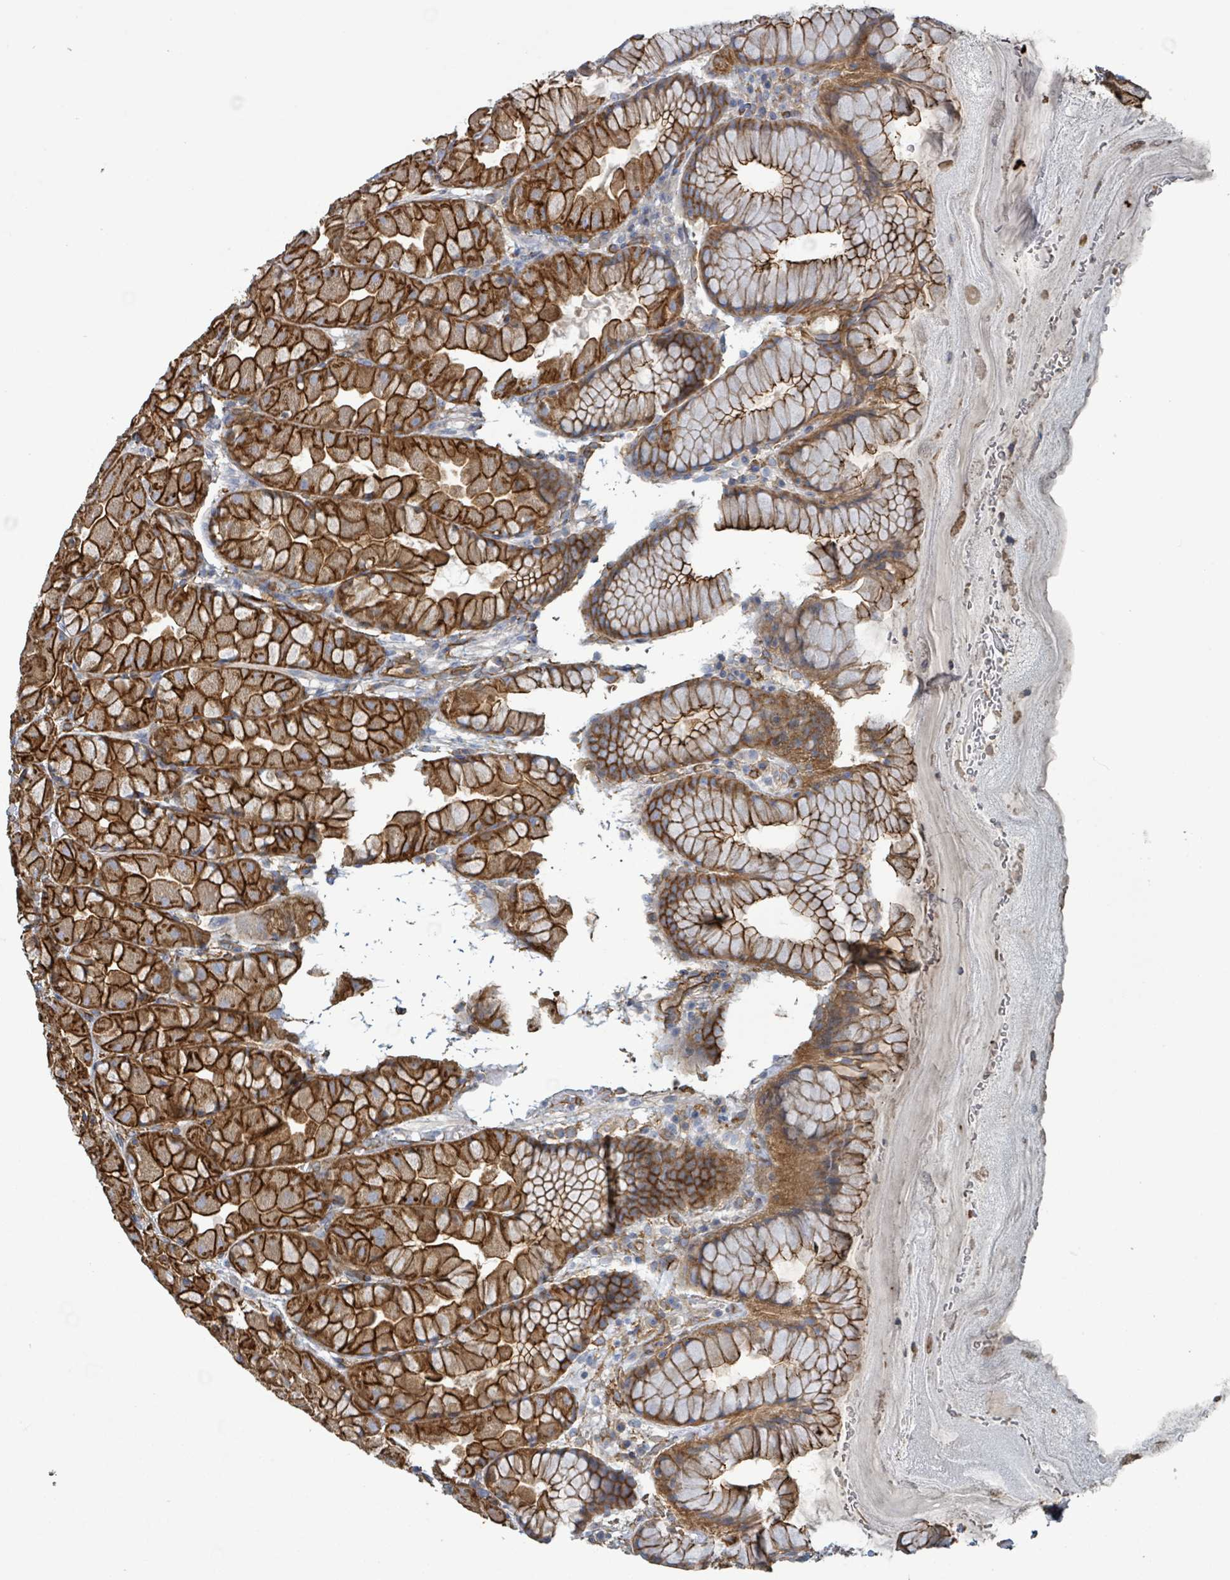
{"staining": {"intensity": "strong", "quantity": ">75%", "location": "cytoplasmic/membranous"}, "tissue": "stomach", "cell_type": "Glandular cells", "image_type": "normal", "snomed": [{"axis": "morphology", "description": "Normal tissue, NOS"}, {"axis": "topography", "description": "Stomach"}], "caption": "Immunohistochemistry (IHC) staining of unremarkable stomach, which displays high levels of strong cytoplasmic/membranous expression in approximately >75% of glandular cells indicating strong cytoplasmic/membranous protein positivity. The staining was performed using DAB (3,3'-diaminobenzidine) (brown) for protein detection and nuclei were counterstained in hematoxylin (blue).", "gene": "LDOC1", "patient": {"sex": "male", "age": 57}}